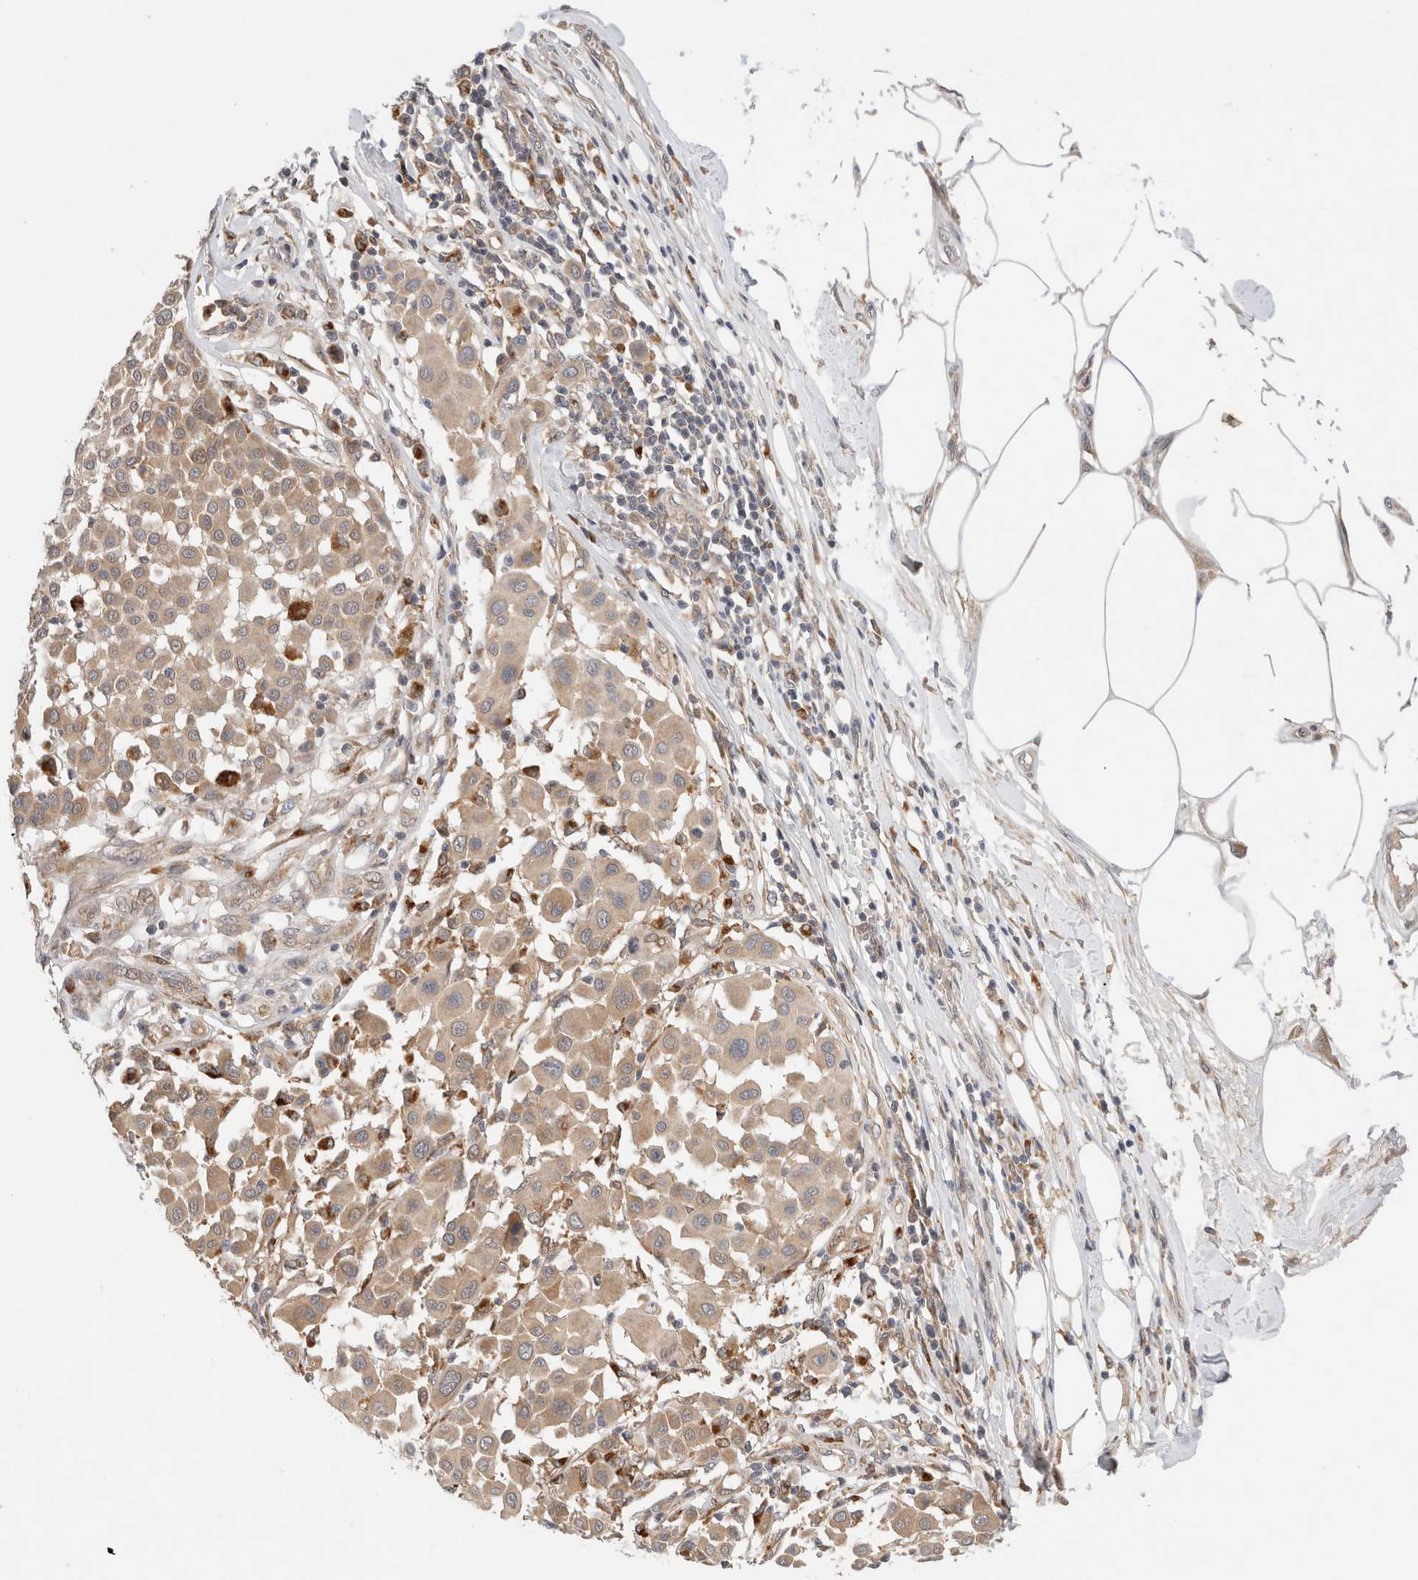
{"staining": {"intensity": "weak", "quantity": ">75%", "location": "cytoplasmic/membranous"}, "tissue": "melanoma", "cell_type": "Tumor cells", "image_type": "cancer", "snomed": [{"axis": "morphology", "description": "Malignant melanoma, Metastatic site"}, {"axis": "topography", "description": "Soft tissue"}], "caption": "Tumor cells show low levels of weak cytoplasmic/membranous expression in approximately >75% of cells in human melanoma. (IHC, brightfield microscopy, high magnification).", "gene": "SGK1", "patient": {"sex": "male", "age": 41}}